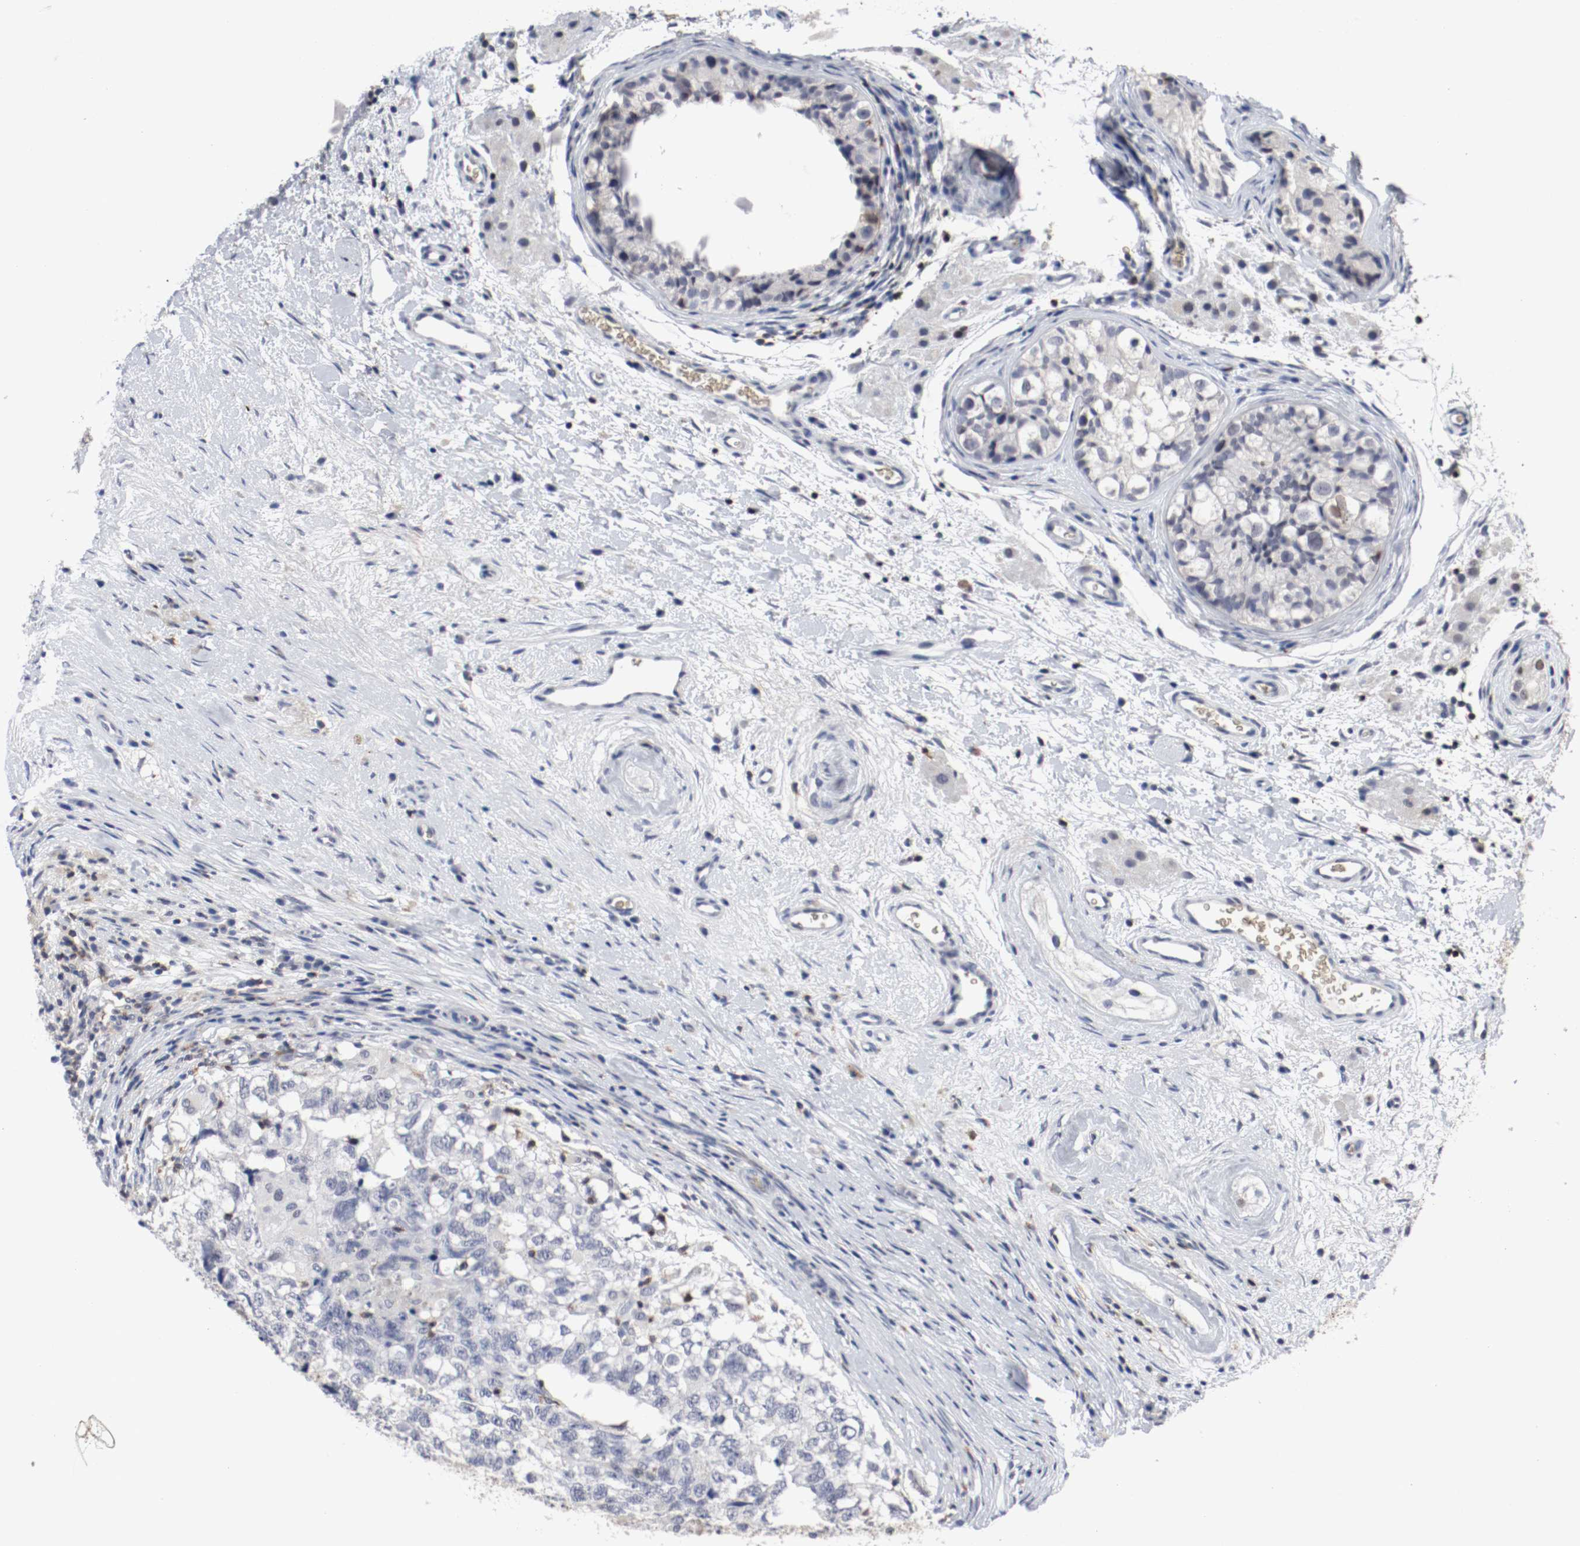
{"staining": {"intensity": "negative", "quantity": "none", "location": "none"}, "tissue": "testis cancer", "cell_type": "Tumor cells", "image_type": "cancer", "snomed": [{"axis": "morphology", "description": "Carcinoma, Embryonal, NOS"}, {"axis": "topography", "description": "Testis"}], "caption": "Testis cancer (embryonal carcinoma) stained for a protein using IHC reveals no expression tumor cells.", "gene": "JUND", "patient": {"sex": "male", "age": 21}}